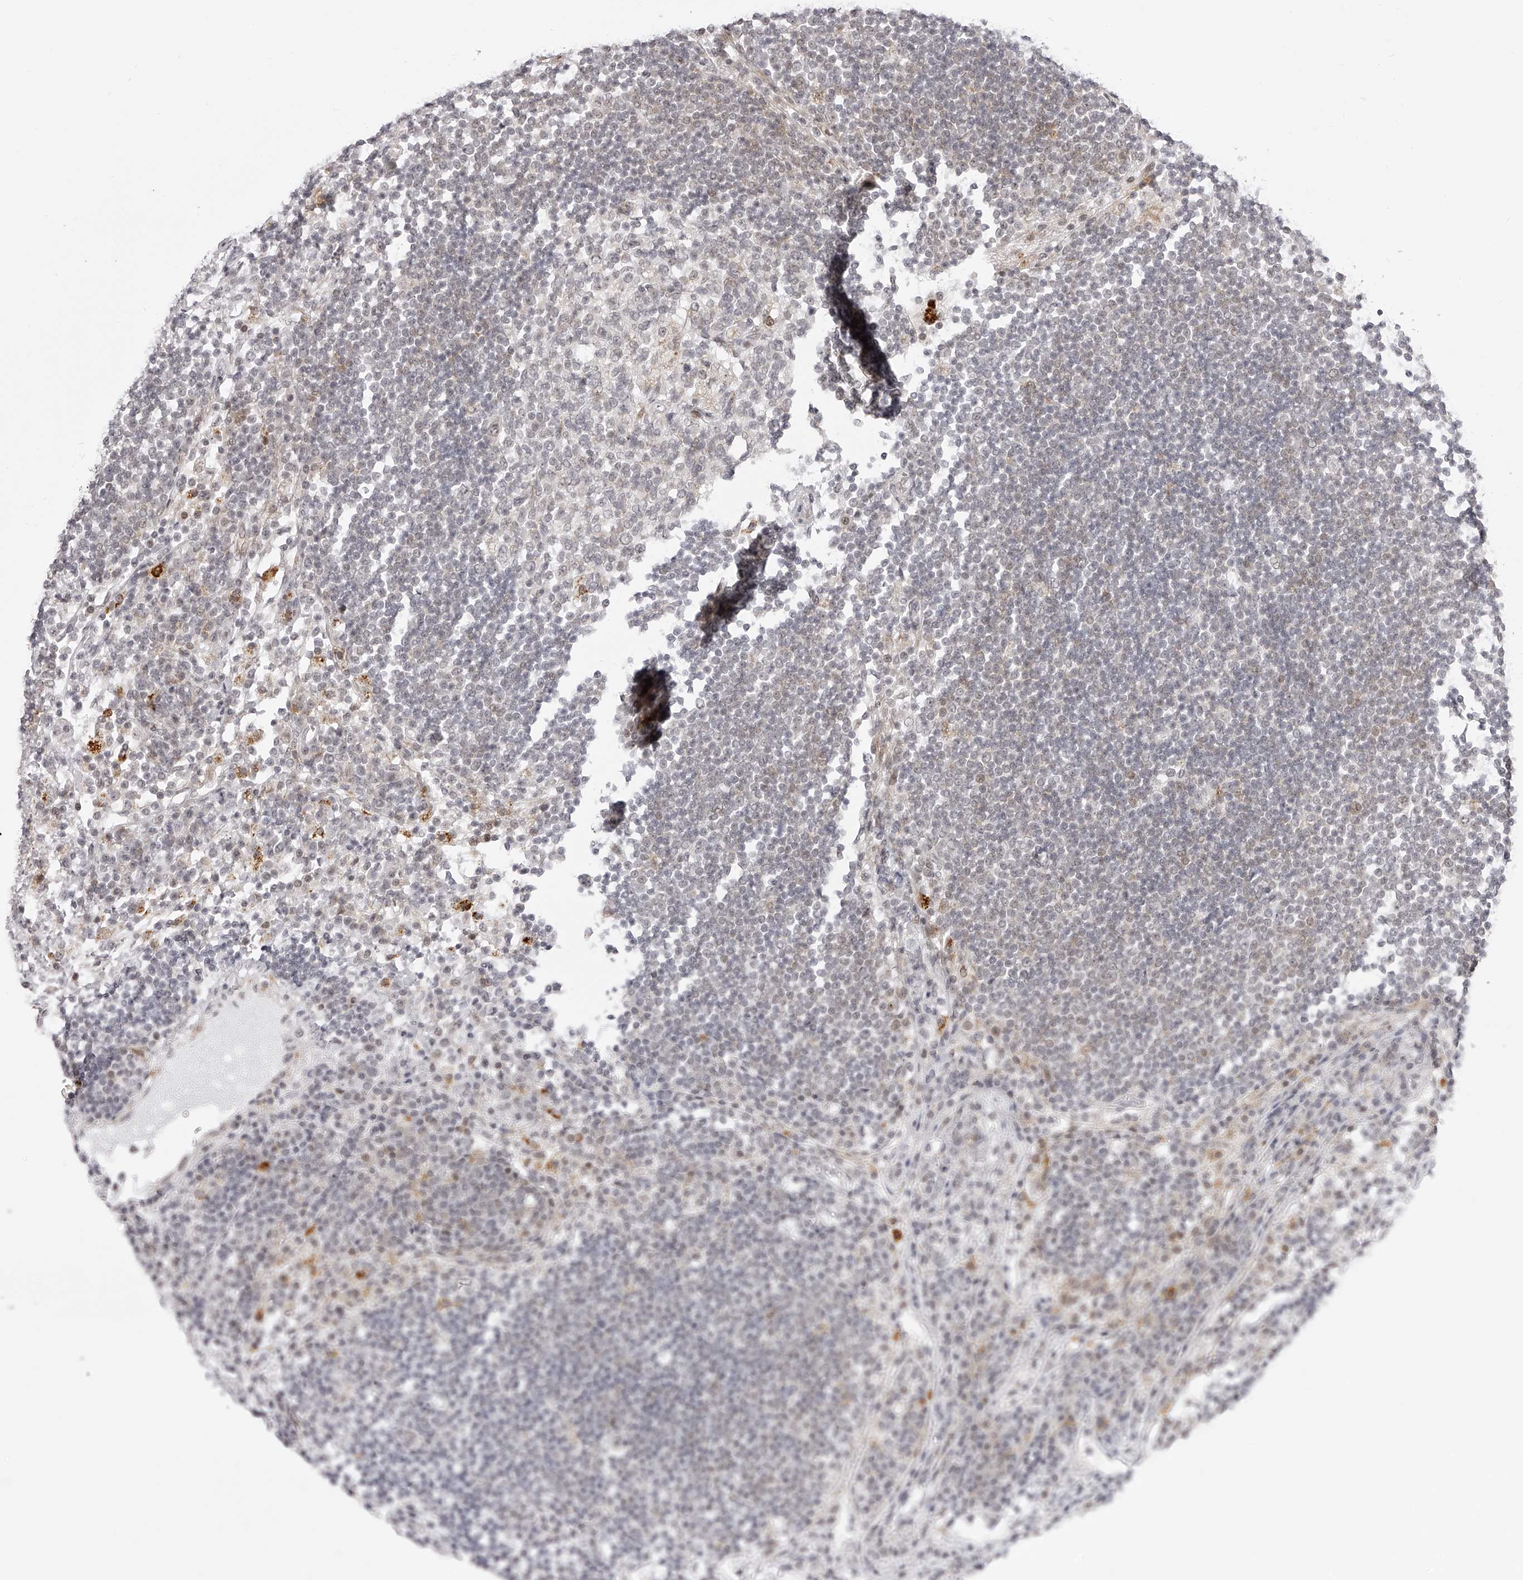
{"staining": {"intensity": "negative", "quantity": "none", "location": "none"}, "tissue": "lymph node", "cell_type": "Germinal center cells", "image_type": "normal", "snomed": [{"axis": "morphology", "description": "Normal tissue, NOS"}, {"axis": "topography", "description": "Lymph node"}], "caption": "Histopathology image shows no significant protein positivity in germinal center cells of benign lymph node. Nuclei are stained in blue.", "gene": "PLEKHG1", "patient": {"sex": "female", "age": 53}}